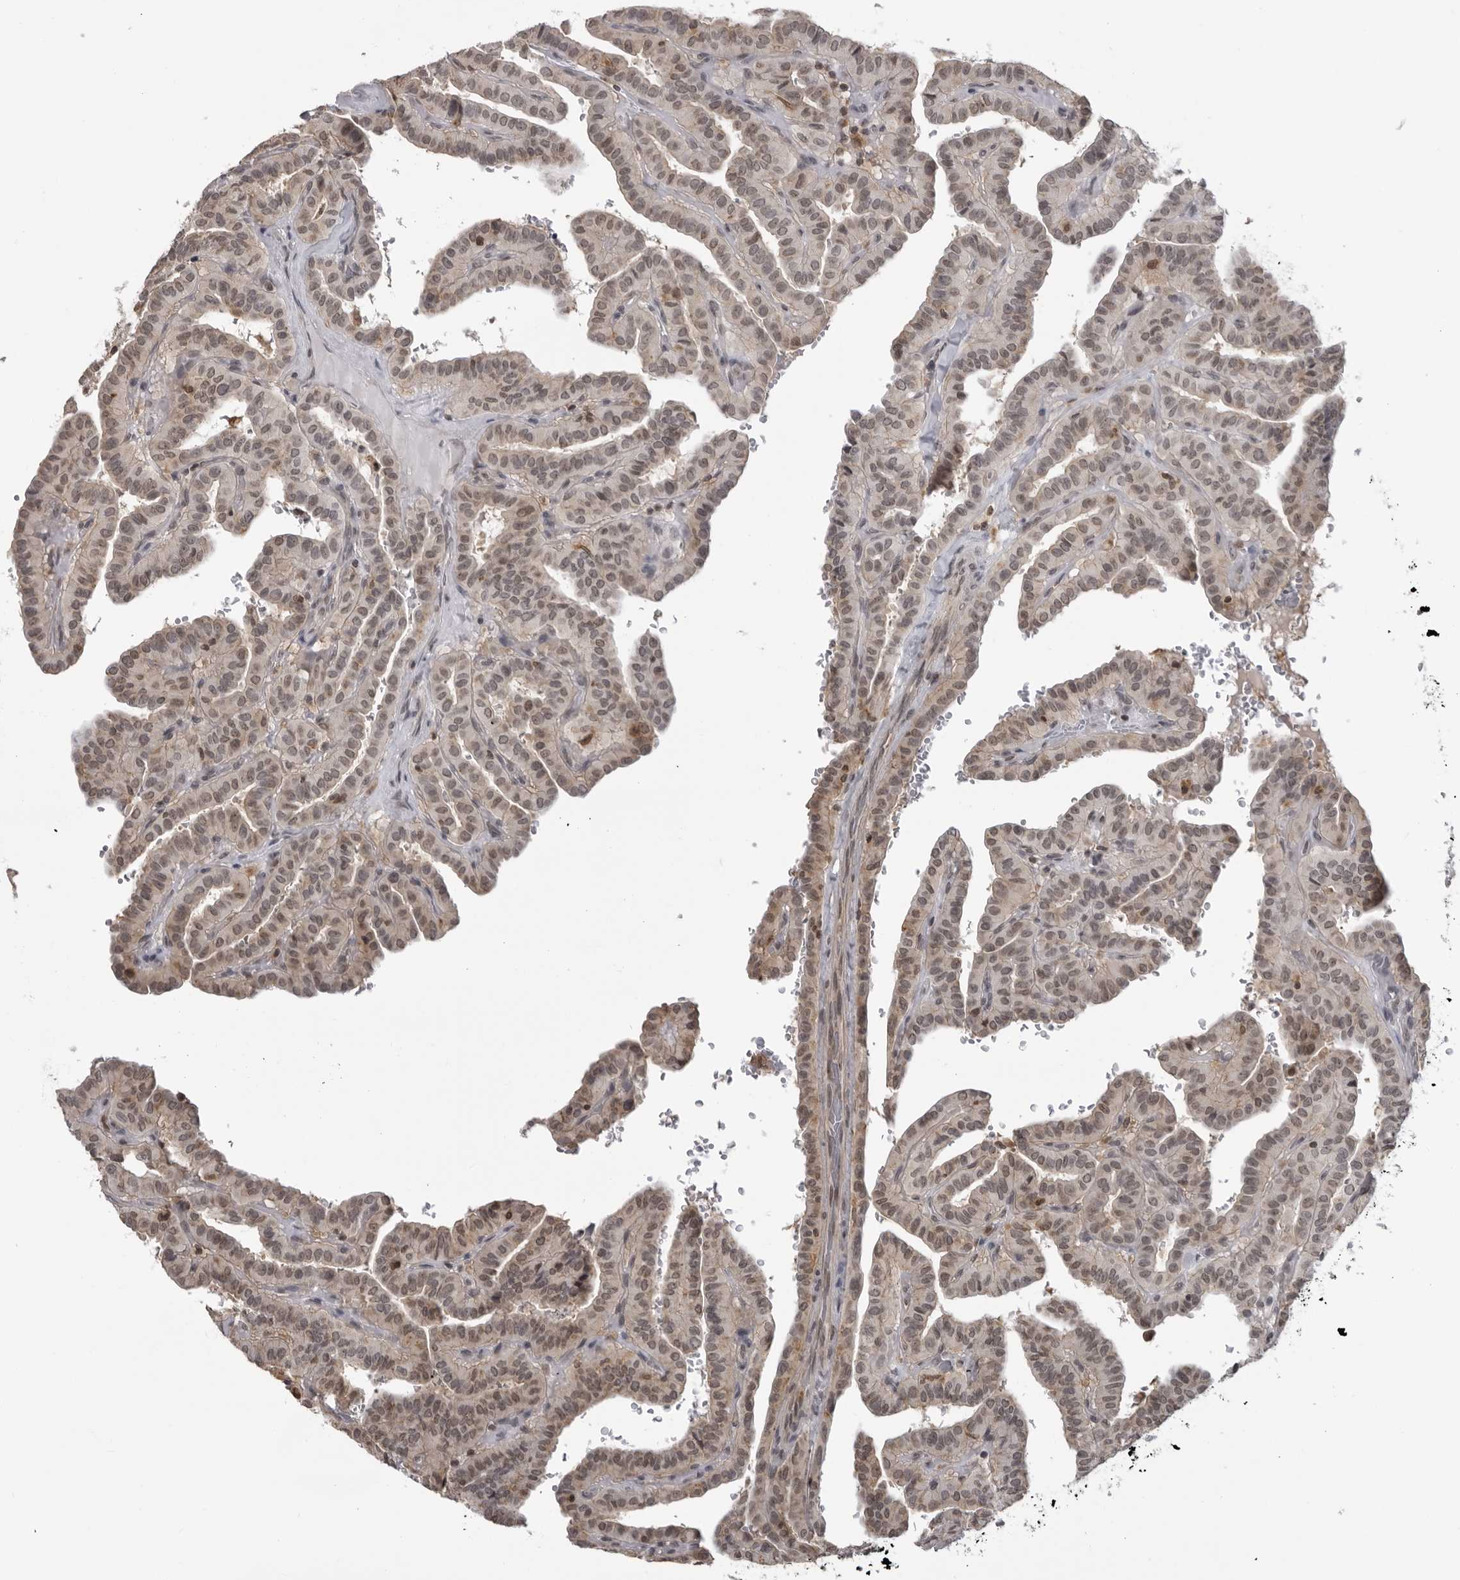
{"staining": {"intensity": "moderate", "quantity": ">75%", "location": "nuclear"}, "tissue": "thyroid cancer", "cell_type": "Tumor cells", "image_type": "cancer", "snomed": [{"axis": "morphology", "description": "Papillary adenocarcinoma, NOS"}, {"axis": "topography", "description": "Thyroid gland"}], "caption": "There is medium levels of moderate nuclear staining in tumor cells of thyroid papillary adenocarcinoma, as demonstrated by immunohistochemical staining (brown color).", "gene": "PDCL3", "patient": {"sex": "male", "age": 77}}